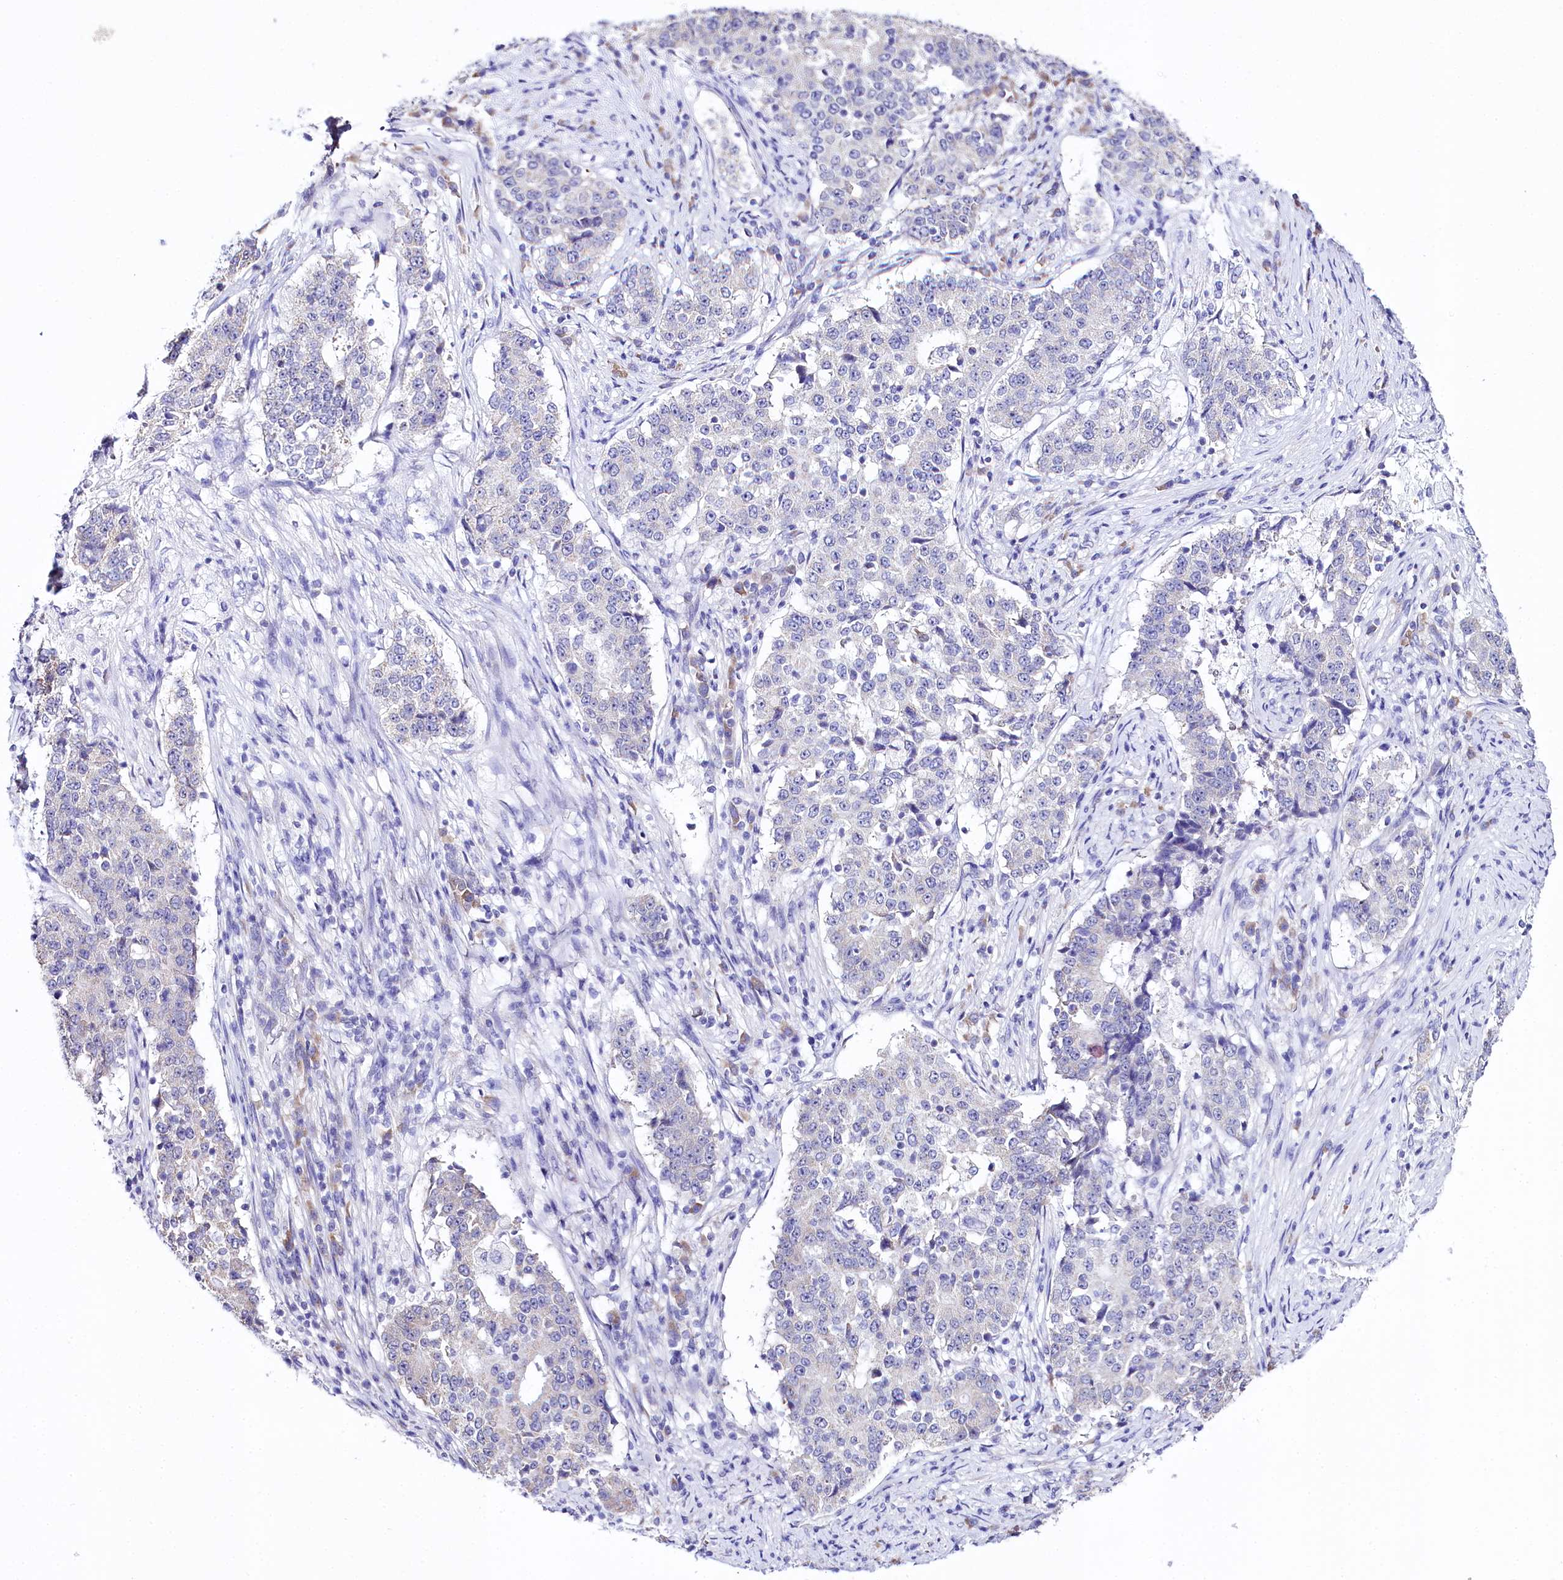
{"staining": {"intensity": "negative", "quantity": "none", "location": "none"}, "tissue": "stomach cancer", "cell_type": "Tumor cells", "image_type": "cancer", "snomed": [{"axis": "morphology", "description": "Adenocarcinoma, NOS"}, {"axis": "topography", "description": "Stomach"}], "caption": "Stomach cancer stained for a protein using immunohistochemistry shows no positivity tumor cells.", "gene": "SPATS2", "patient": {"sex": "male", "age": 59}}